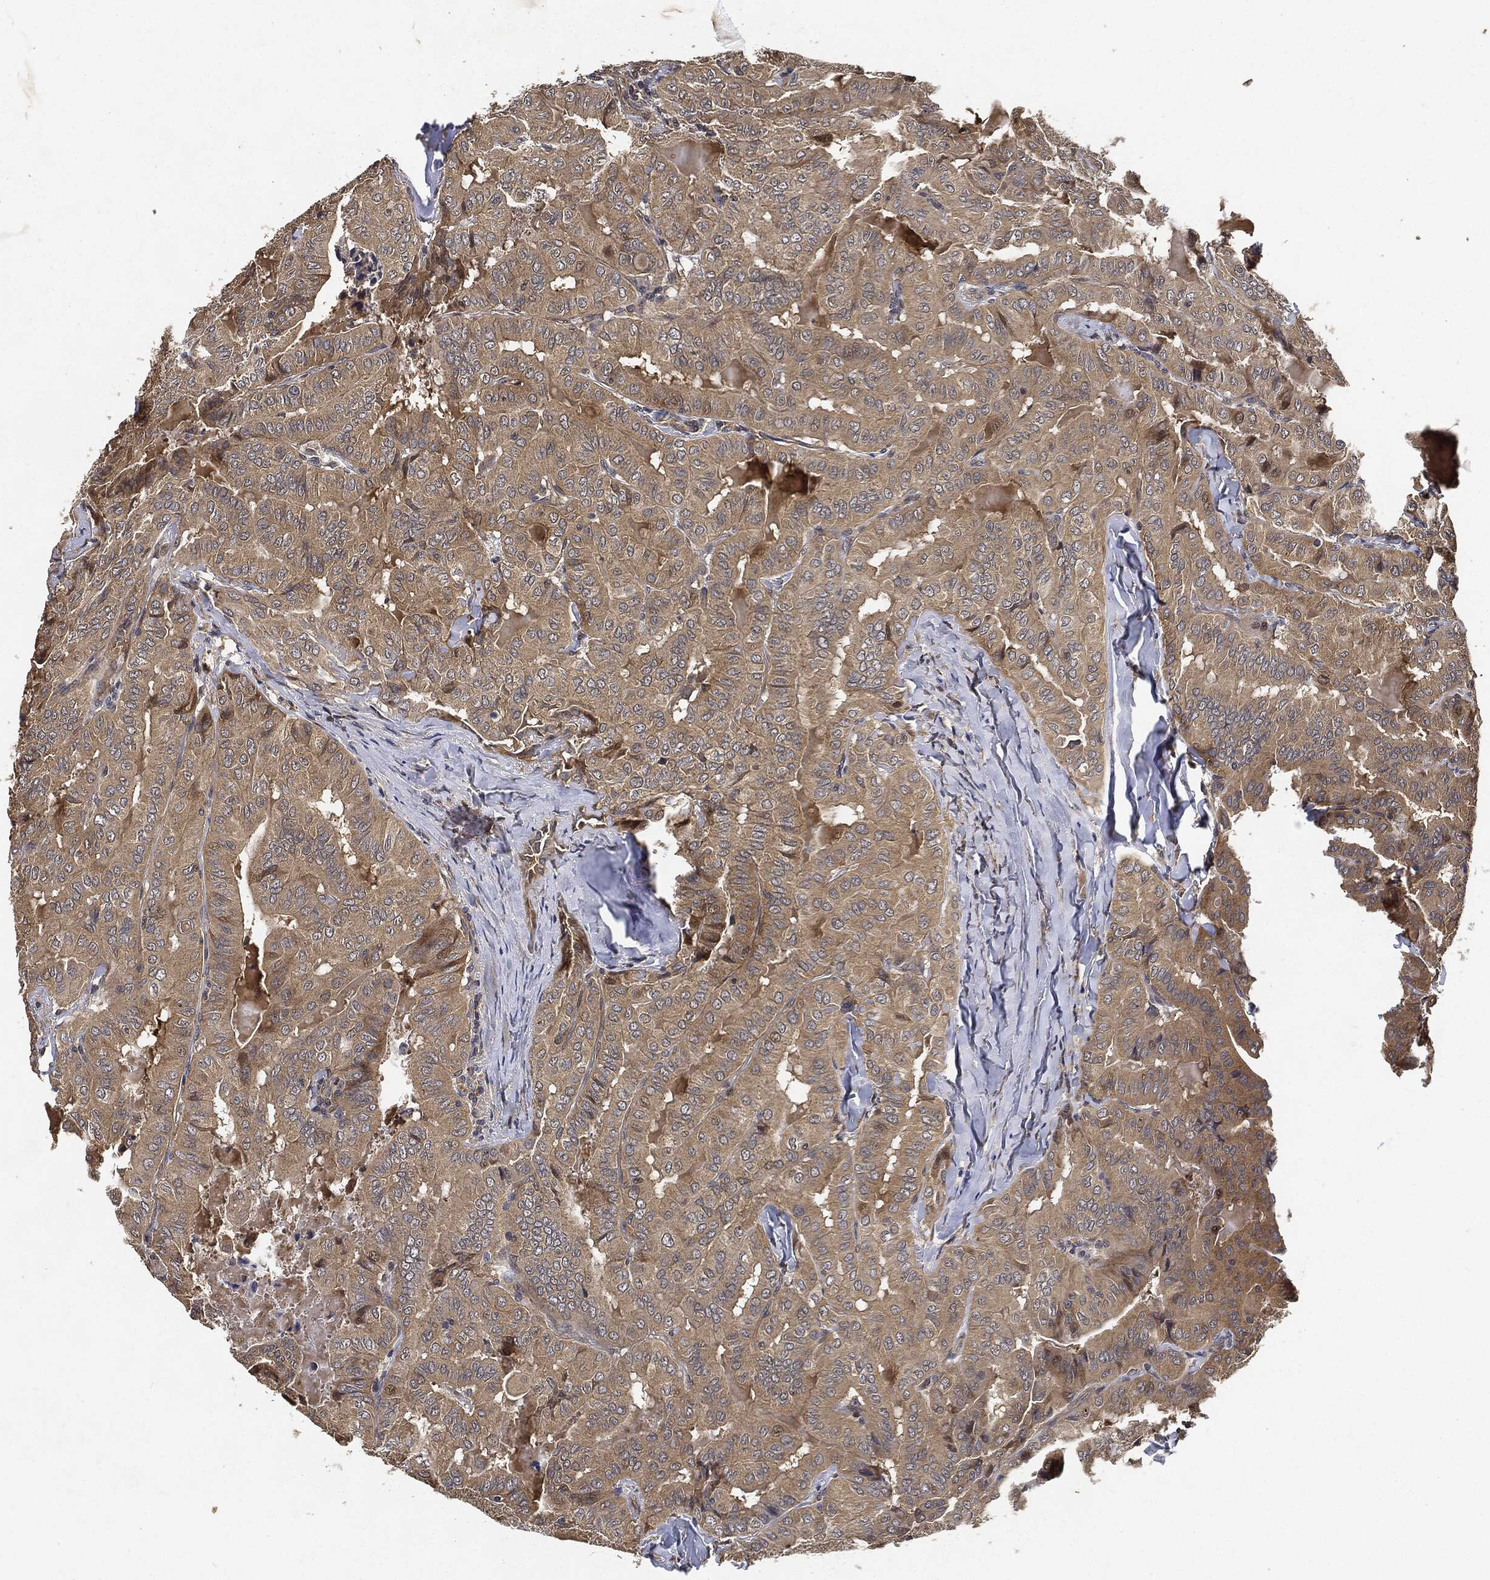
{"staining": {"intensity": "weak", "quantity": ">75%", "location": "cytoplasmic/membranous"}, "tissue": "thyroid cancer", "cell_type": "Tumor cells", "image_type": "cancer", "snomed": [{"axis": "morphology", "description": "Papillary adenocarcinoma, NOS"}, {"axis": "topography", "description": "Thyroid gland"}], "caption": "Papillary adenocarcinoma (thyroid) stained for a protein (brown) reveals weak cytoplasmic/membranous positive expression in about >75% of tumor cells.", "gene": "MLST8", "patient": {"sex": "female", "age": 68}}